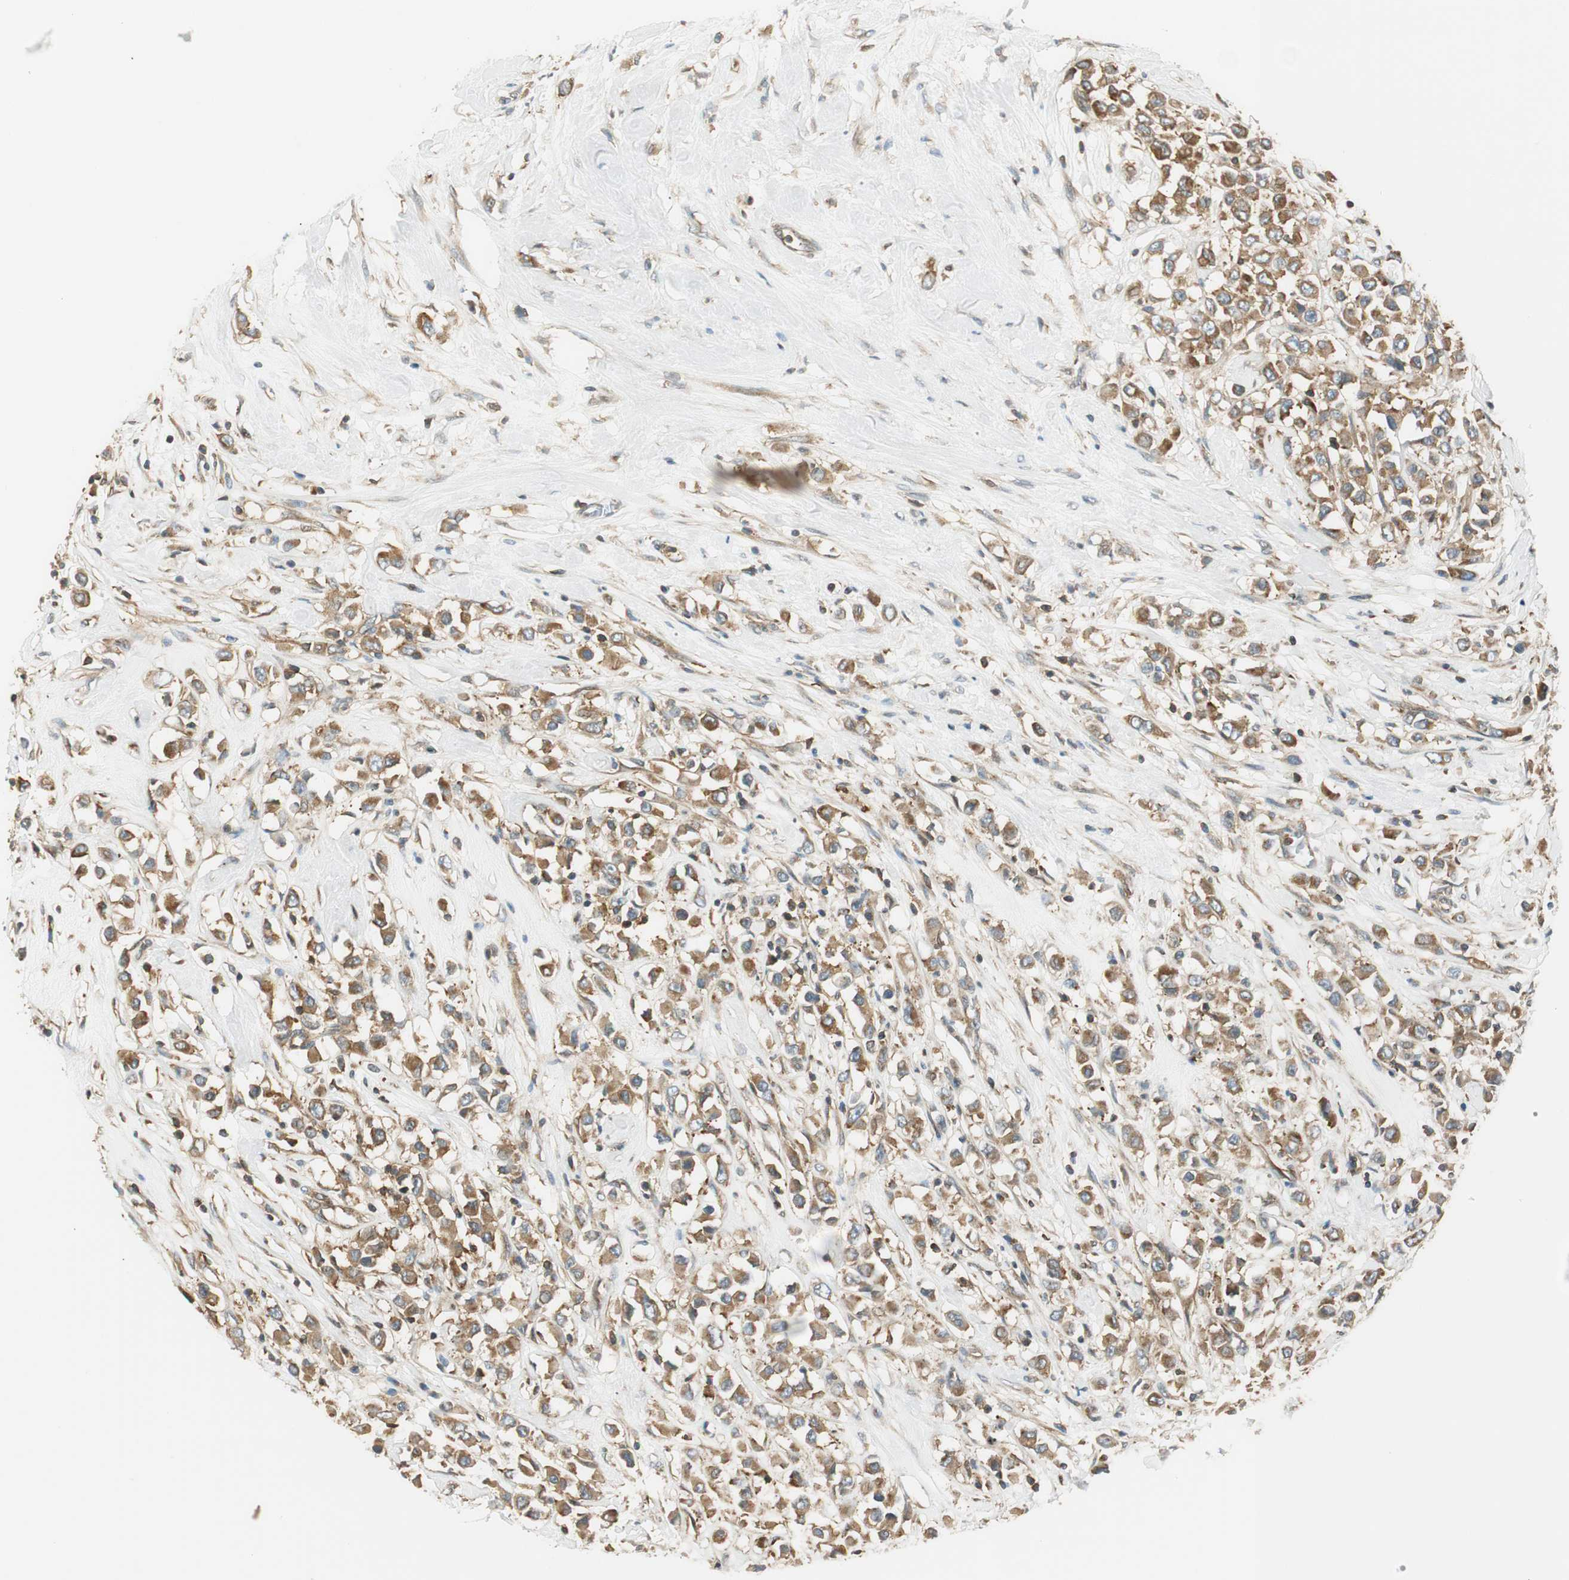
{"staining": {"intensity": "moderate", "quantity": ">75%", "location": "cytoplasmic/membranous"}, "tissue": "breast cancer", "cell_type": "Tumor cells", "image_type": "cancer", "snomed": [{"axis": "morphology", "description": "Duct carcinoma"}, {"axis": "topography", "description": "Breast"}], "caption": "Protein expression by immunohistochemistry (IHC) displays moderate cytoplasmic/membranous positivity in approximately >75% of tumor cells in breast cancer.", "gene": "PI4K2B", "patient": {"sex": "female", "age": 61}}